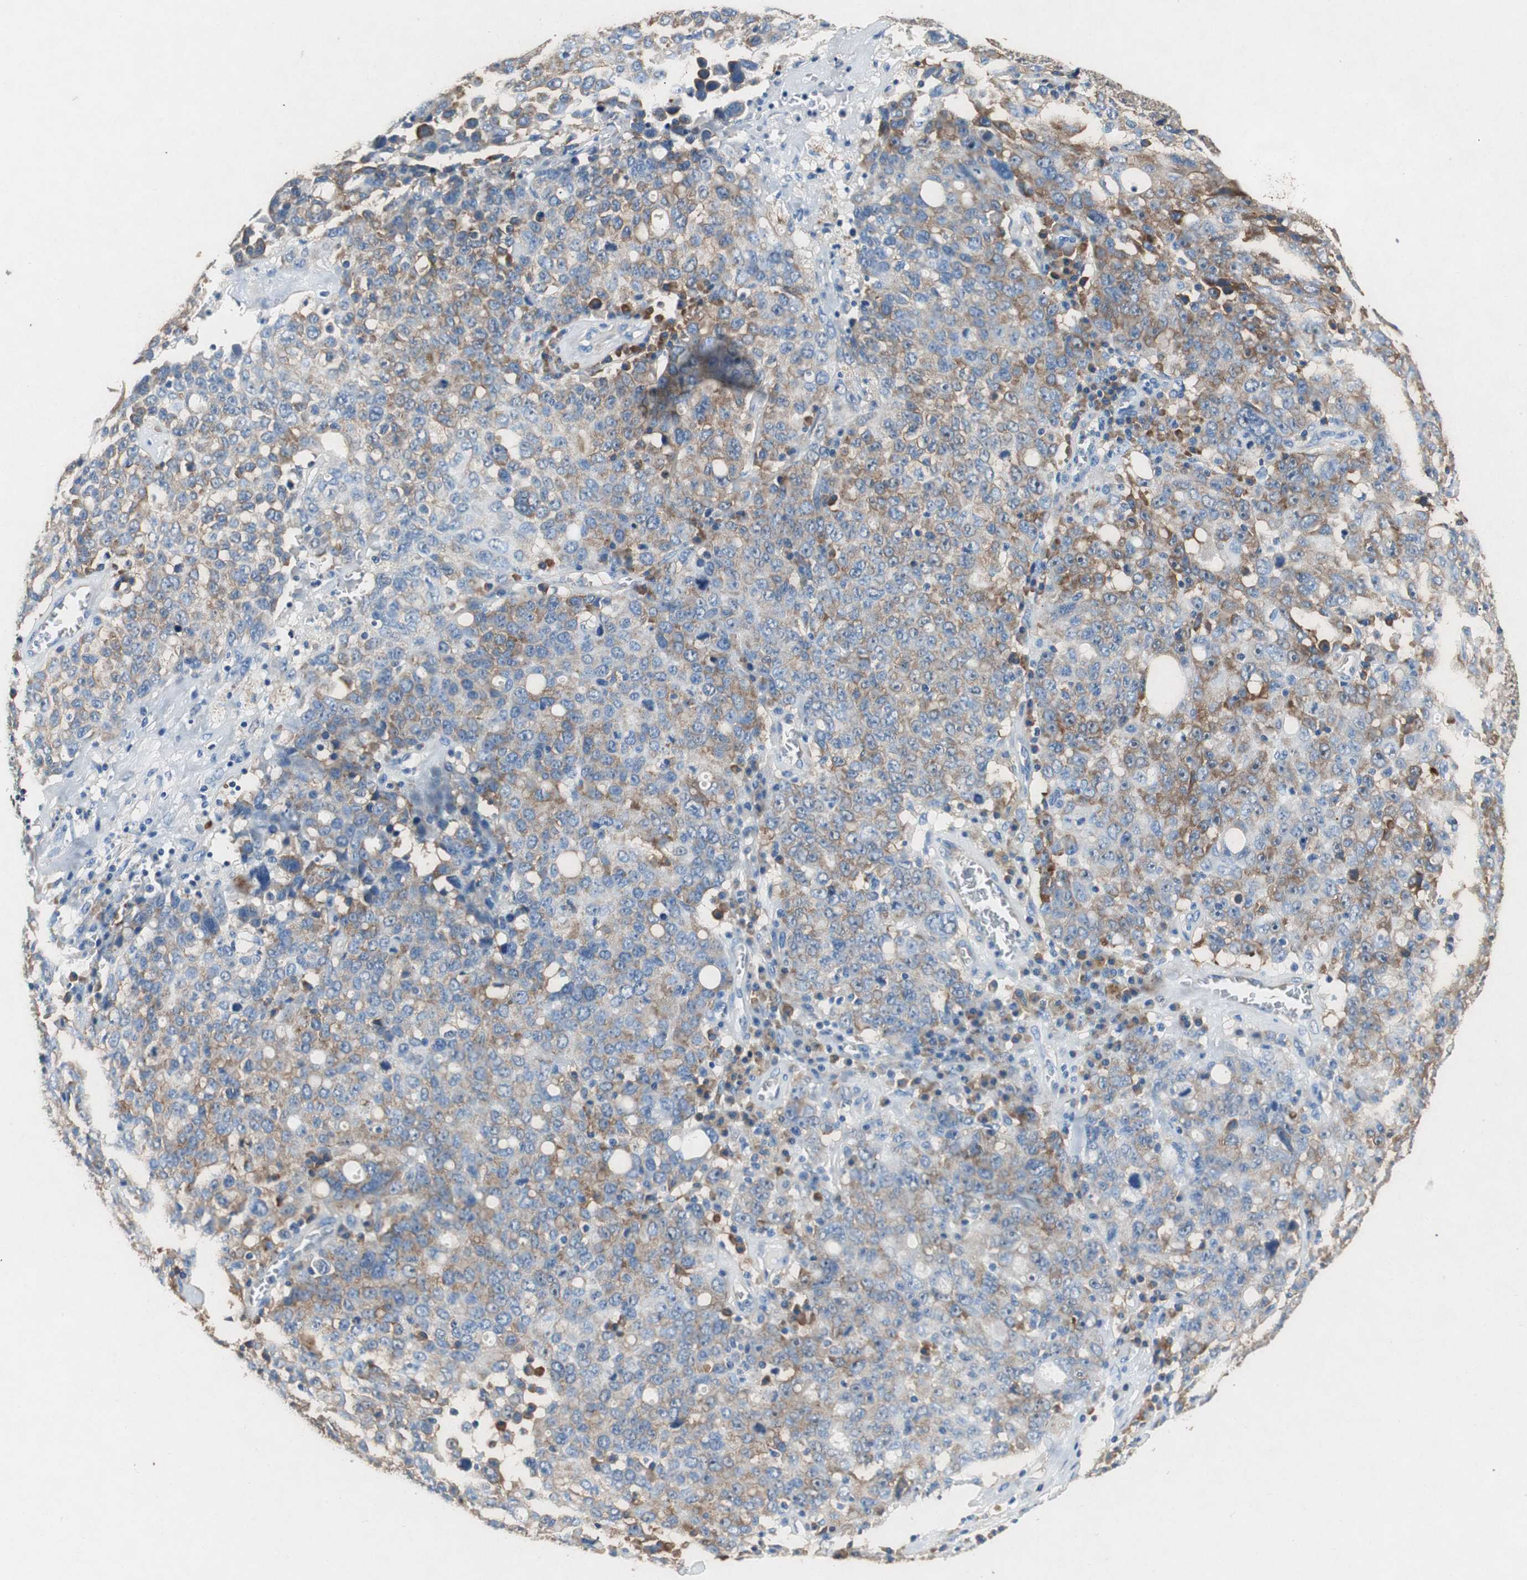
{"staining": {"intensity": "moderate", "quantity": "25%-75%", "location": "cytoplasmic/membranous"}, "tissue": "ovarian cancer", "cell_type": "Tumor cells", "image_type": "cancer", "snomed": [{"axis": "morphology", "description": "Carcinoma, endometroid"}, {"axis": "topography", "description": "Ovary"}], "caption": "Human ovarian endometroid carcinoma stained with a protein marker exhibits moderate staining in tumor cells.", "gene": "RPL35", "patient": {"sex": "female", "age": 62}}